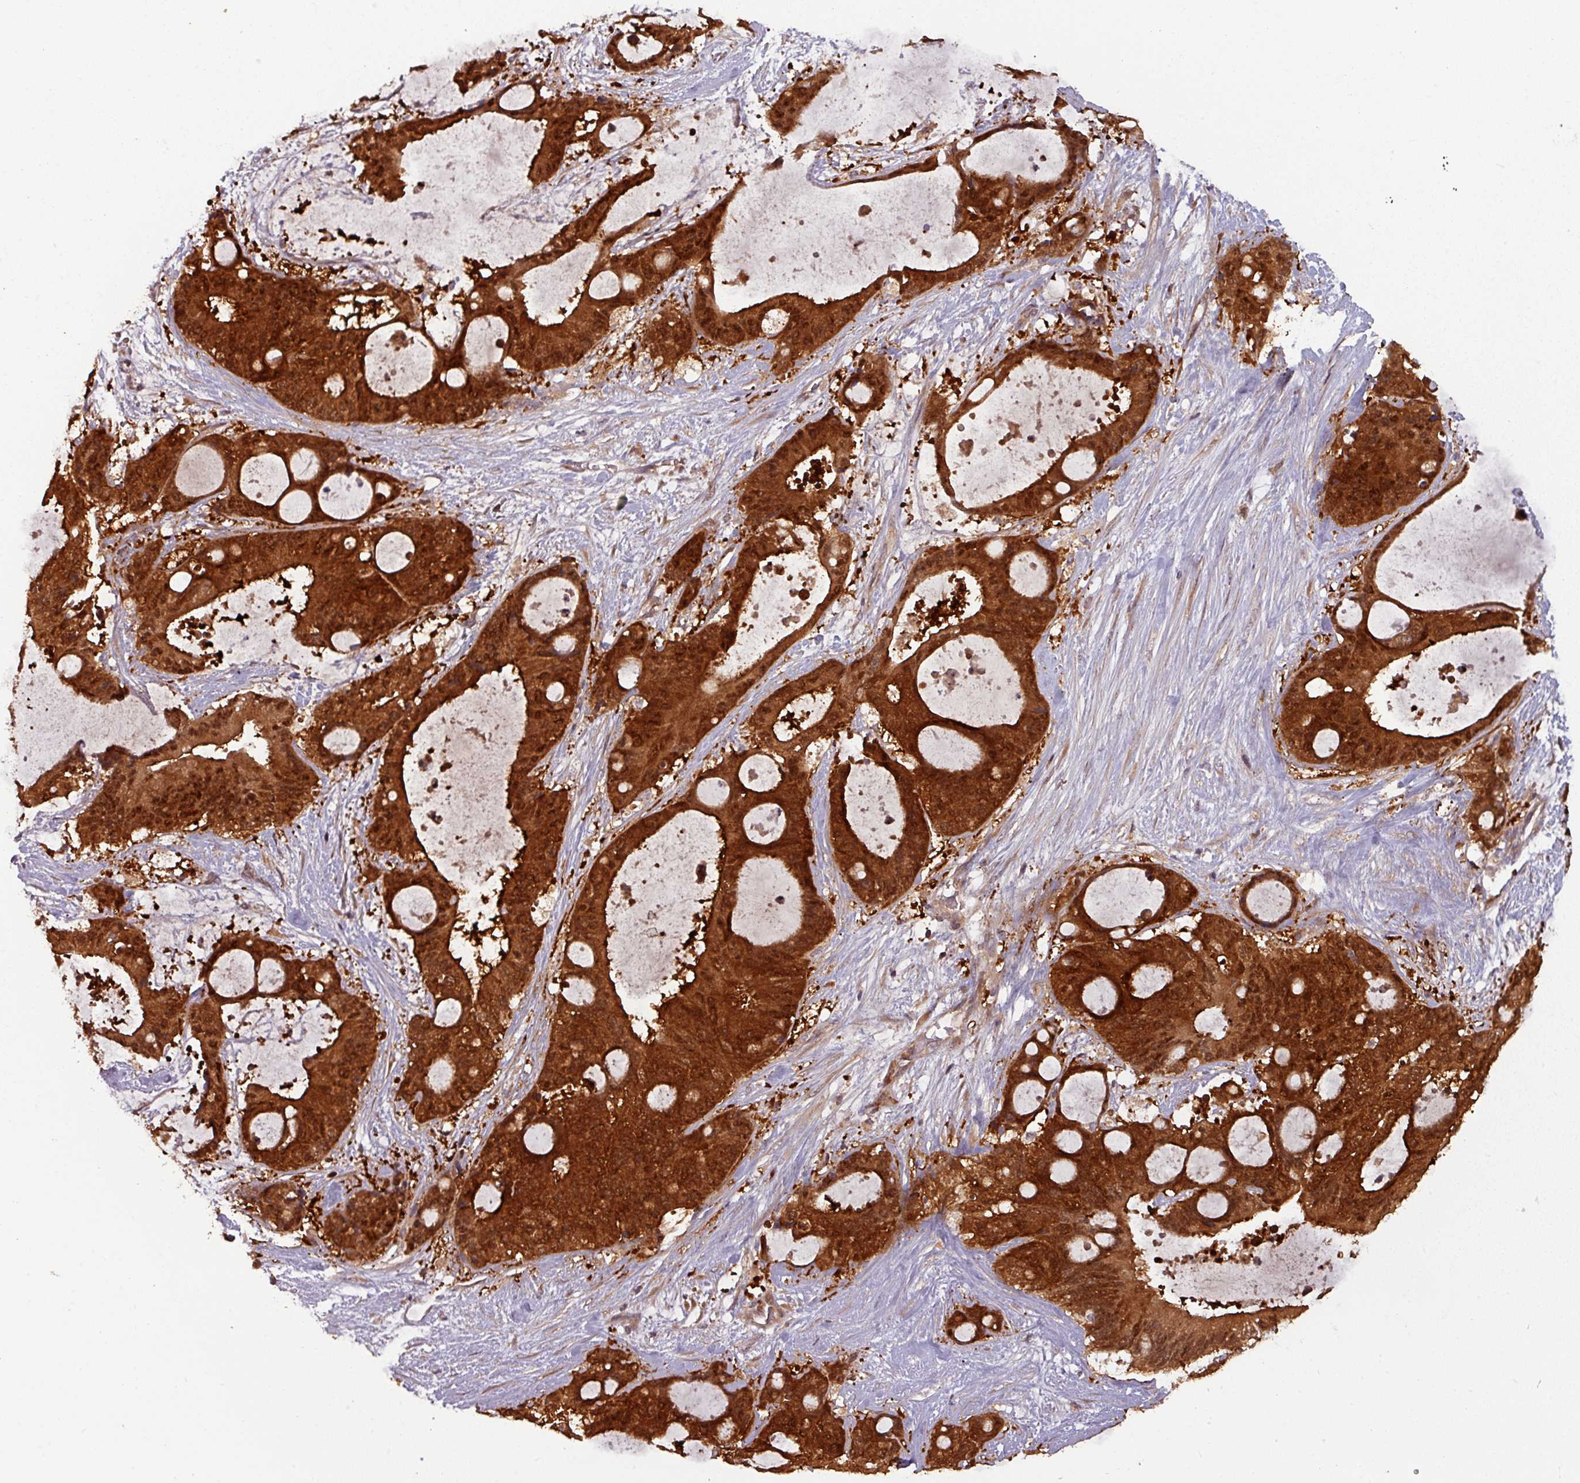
{"staining": {"intensity": "strong", "quantity": ">75%", "location": "cytoplasmic/membranous,nuclear"}, "tissue": "liver cancer", "cell_type": "Tumor cells", "image_type": "cancer", "snomed": [{"axis": "morphology", "description": "Normal tissue, NOS"}, {"axis": "morphology", "description": "Cholangiocarcinoma"}, {"axis": "topography", "description": "Liver"}, {"axis": "topography", "description": "Peripheral nerve tissue"}], "caption": "Tumor cells exhibit strong cytoplasmic/membranous and nuclear expression in approximately >75% of cells in liver cholangiocarcinoma.", "gene": "GSKIP", "patient": {"sex": "female", "age": 73}}